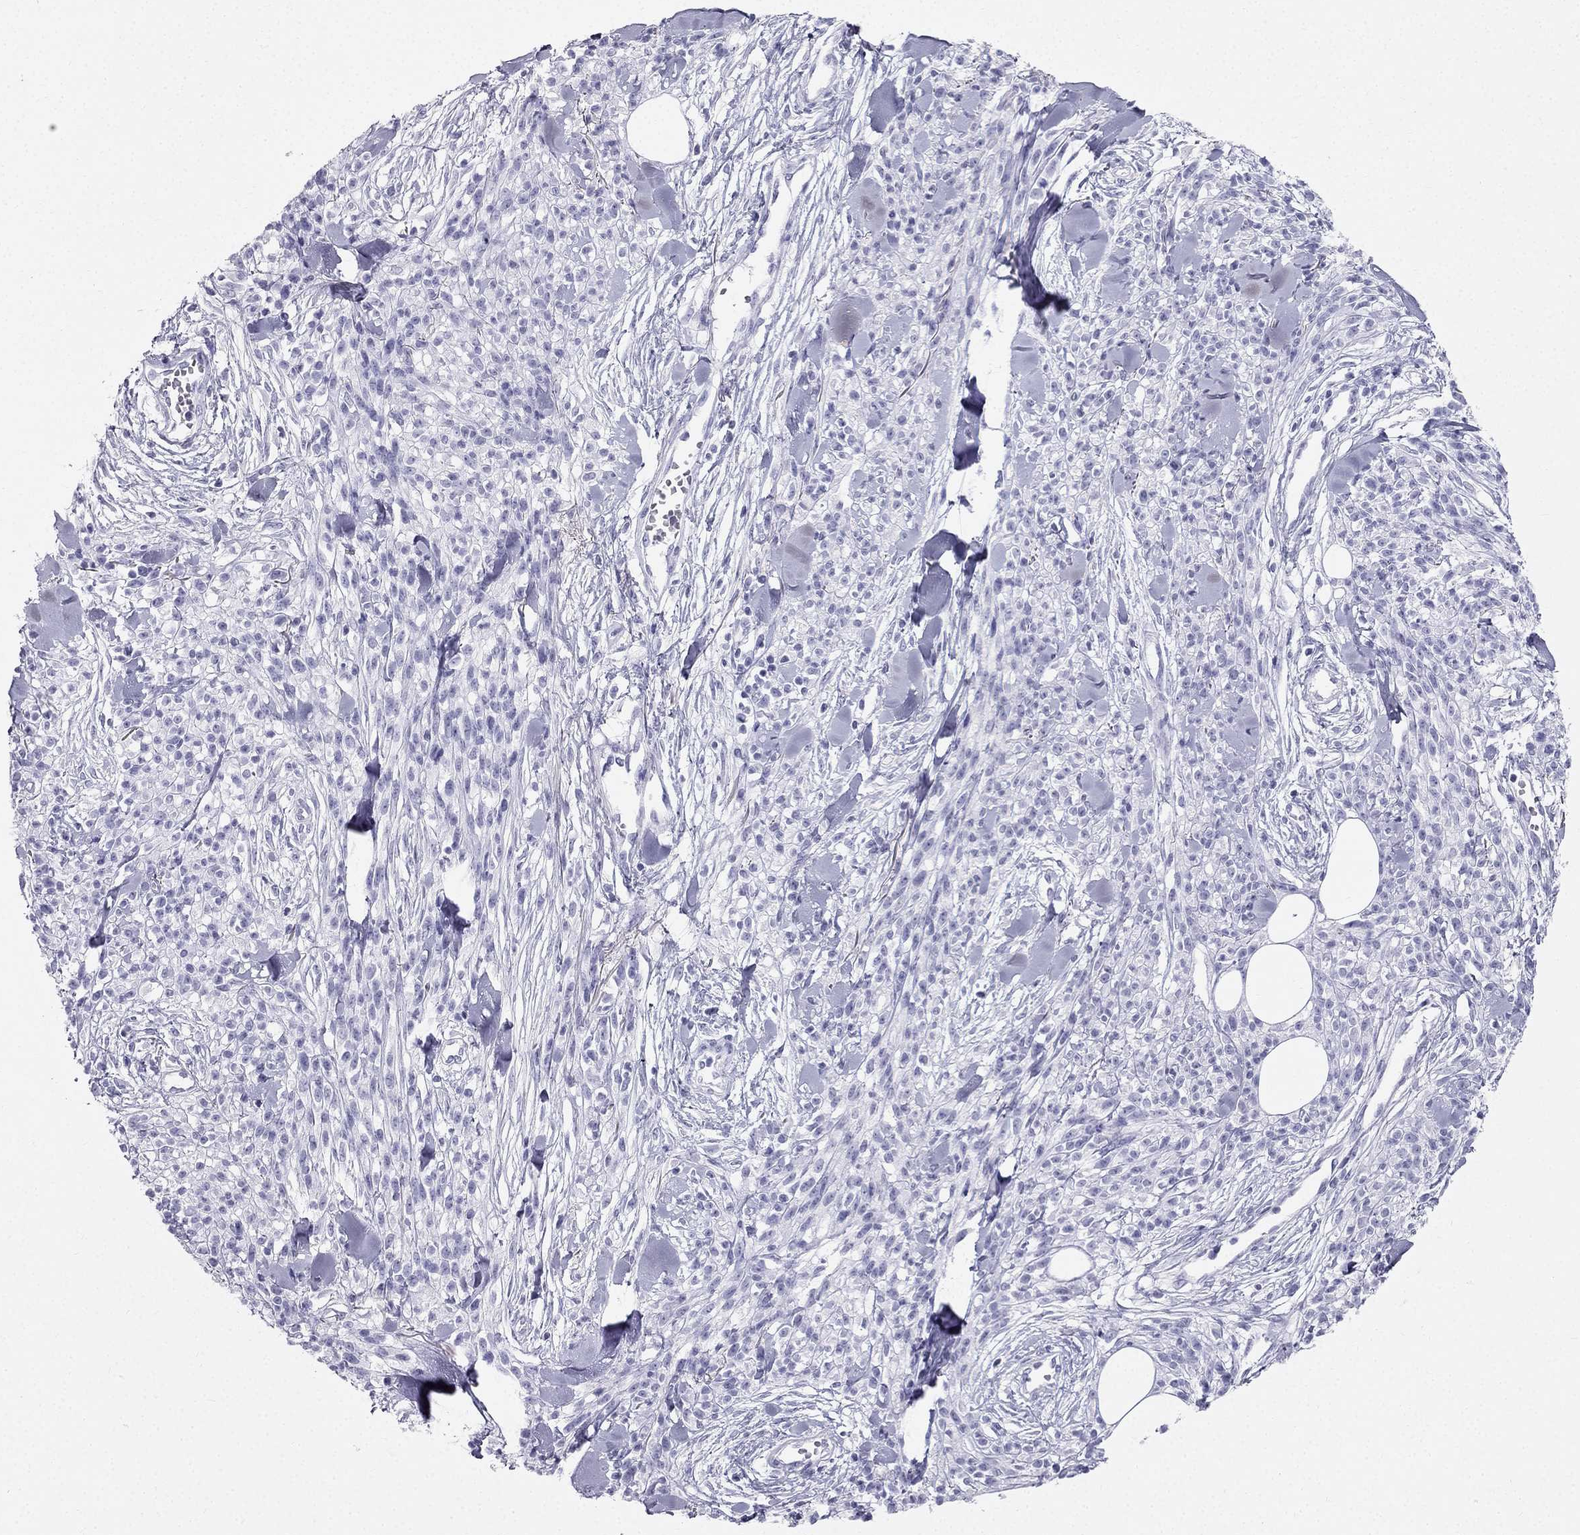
{"staining": {"intensity": "negative", "quantity": "none", "location": "none"}, "tissue": "melanoma", "cell_type": "Tumor cells", "image_type": "cancer", "snomed": [{"axis": "morphology", "description": "Malignant melanoma, NOS"}, {"axis": "topography", "description": "Skin"}, {"axis": "topography", "description": "Skin of trunk"}], "caption": "Immunohistochemistry (IHC) photomicrograph of human melanoma stained for a protein (brown), which demonstrates no expression in tumor cells.", "gene": "TFF3", "patient": {"sex": "male", "age": 74}}